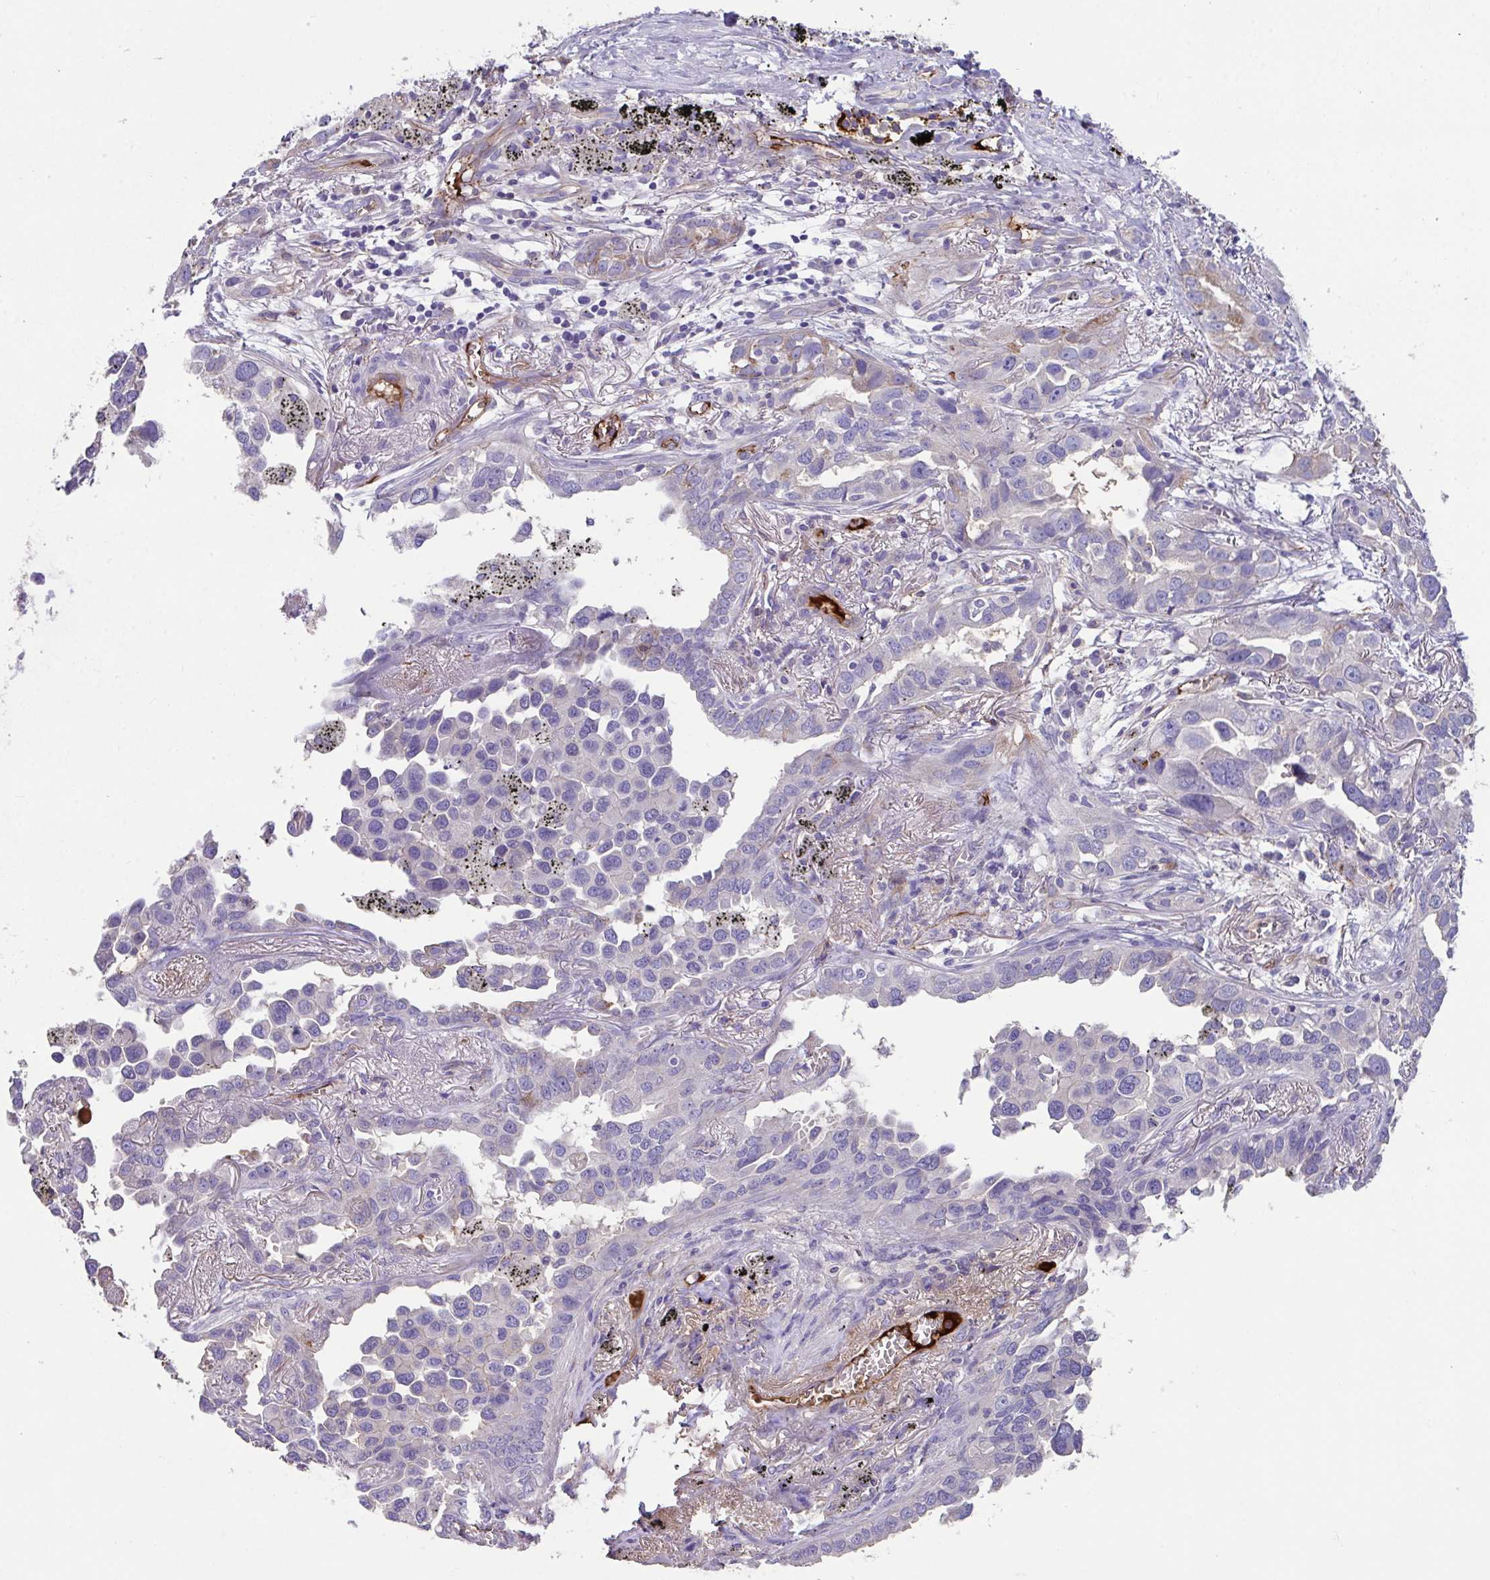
{"staining": {"intensity": "moderate", "quantity": "<25%", "location": "cytoplasmic/membranous"}, "tissue": "lung cancer", "cell_type": "Tumor cells", "image_type": "cancer", "snomed": [{"axis": "morphology", "description": "Adenocarcinoma, NOS"}, {"axis": "topography", "description": "Lung"}], "caption": "An immunohistochemistry (IHC) histopathology image of neoplastic tissue is shown. Protein staining in brown labels moderate cytoplasmic/membranous positivity in lung adenocarcinoma within tumor cells.", "gene": "ZNF813", "patient": {"sex": "male", "age": 67}}